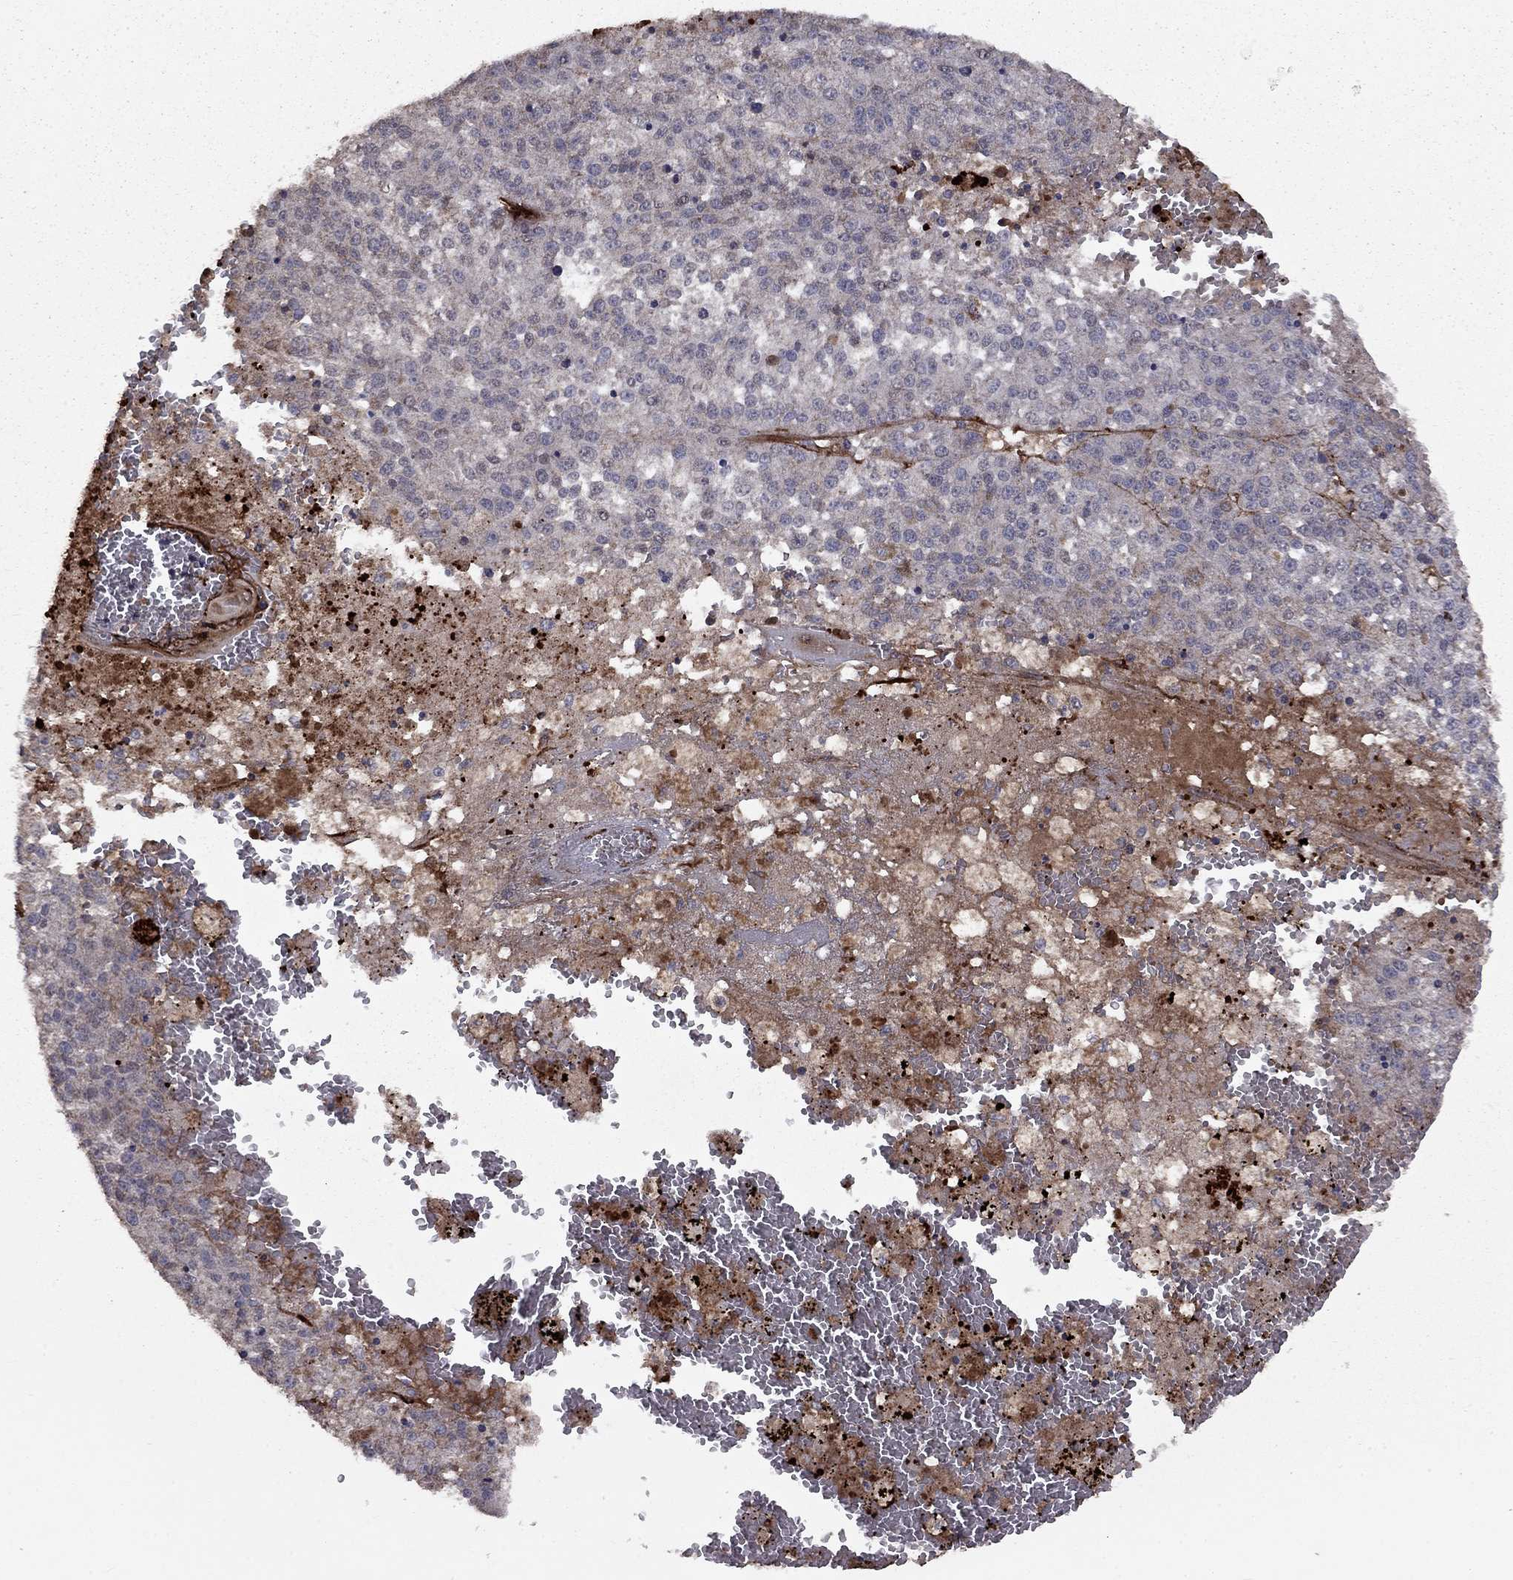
{"staining": {"intensity": "negative", "quantity": "none", "location": "none"}, "tissue": "melanoma", "cell_type": "Tumor cells", "image_type": "cancer", "snomed": [{"axis": "morphology", "description": "Malignant melanoma, Metastatic site"}, {"axis": "topography", "description": "Lymph node"}], "caption": "Tumor cells are negative for protein expression in human malignant melanoma (metastatic site).", "gene": "COL18A1", "patient": {"sex": "female", "age": 64}}